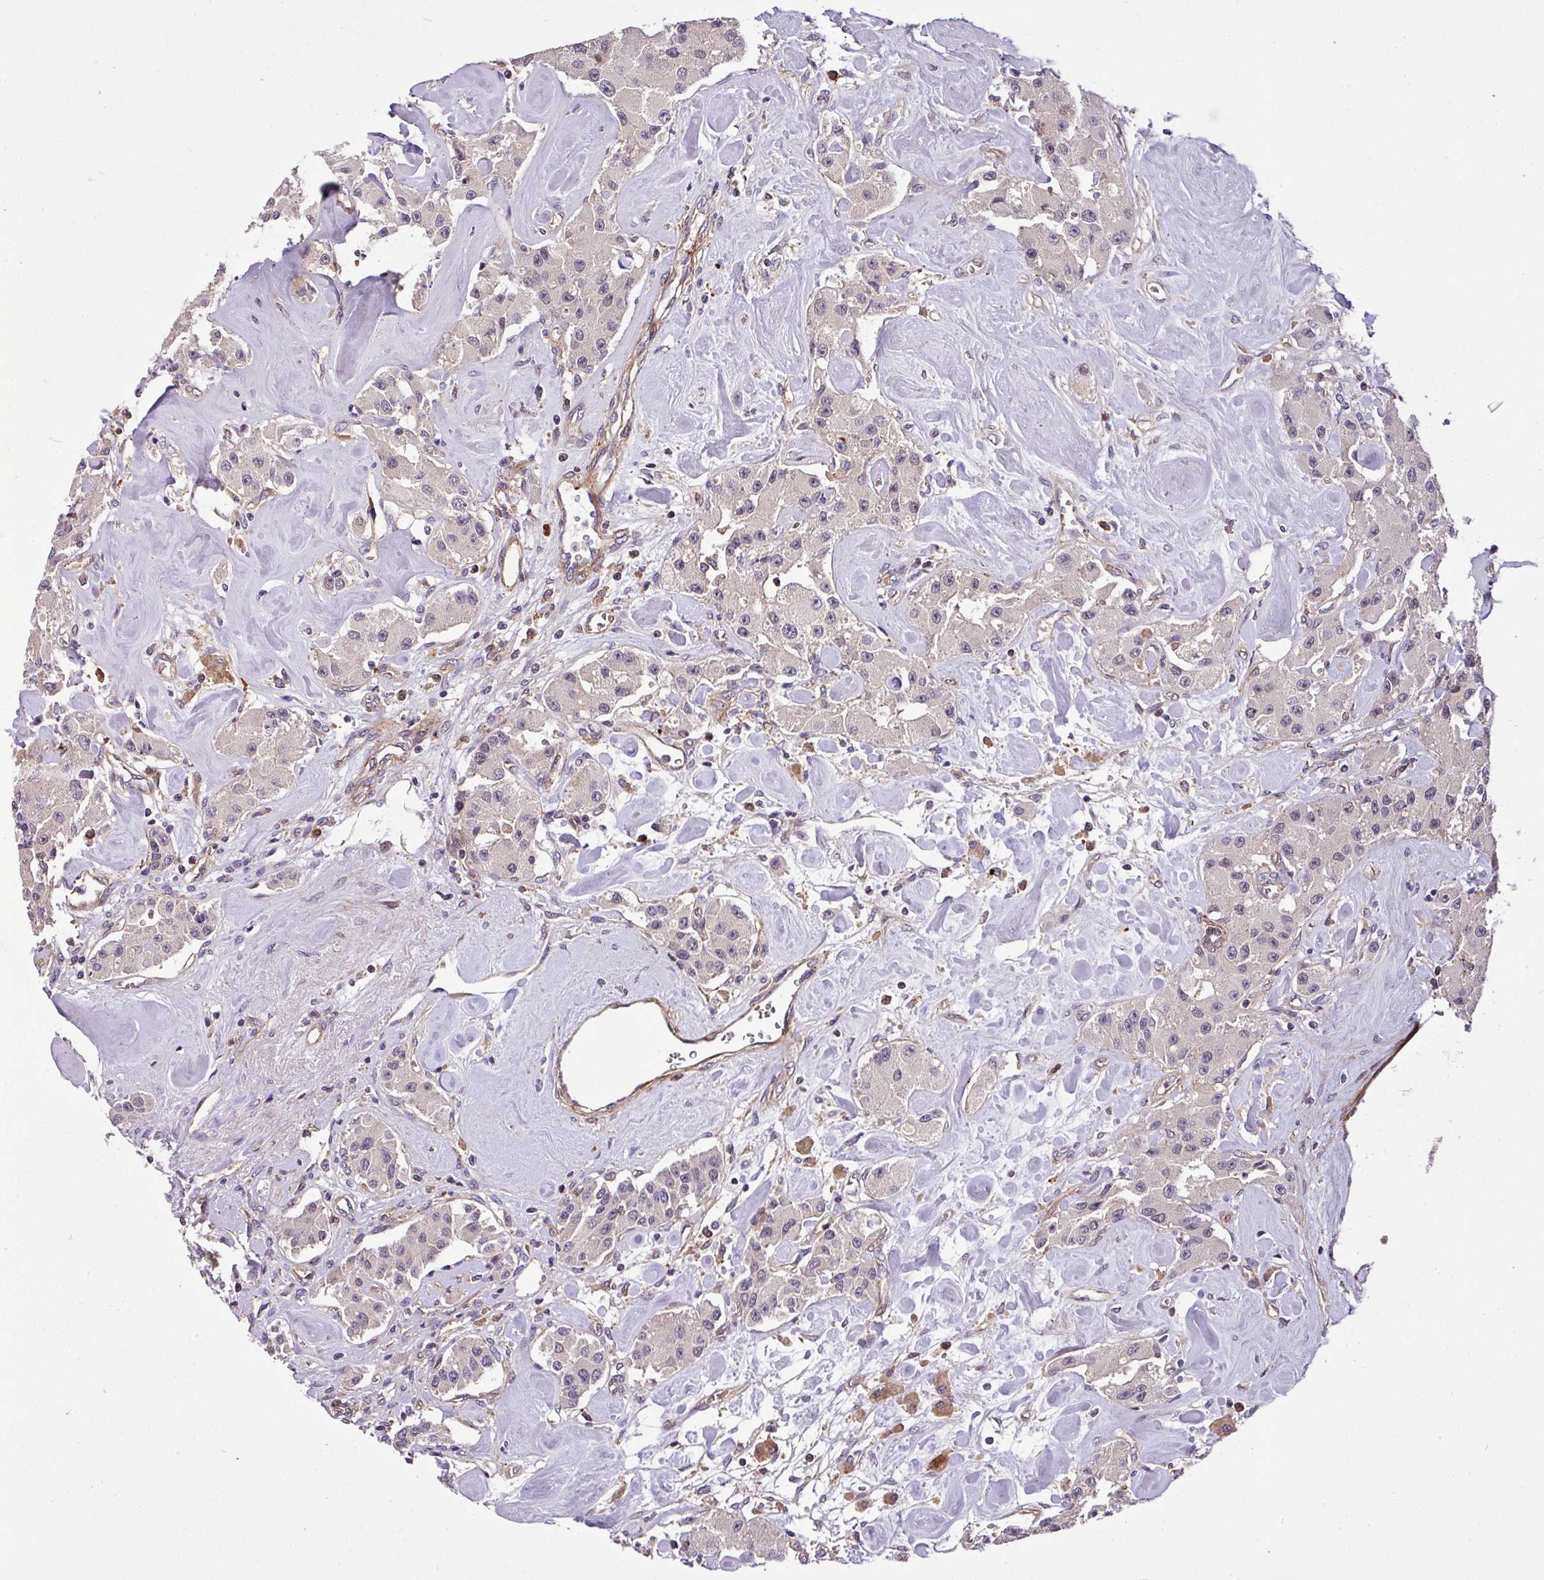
{"staining": {"intensity": "negative", "quantity": "none", "location": "none"}, "tissue": "carcinoid", "cell_type": "Tumor cells", "image_type": "cancer", "snomed": [{"axis": "morphology", "description": "Carcinoid, malignant, NOS"}, {"axis": "topography", "description": "Pancreas"}], "caption": "Human malignant carcinoid stained for a protein using IHC reveals no expression in tumor cells.", "gene": "CASS4", "patient": {"sex": "male", "age": 41}}